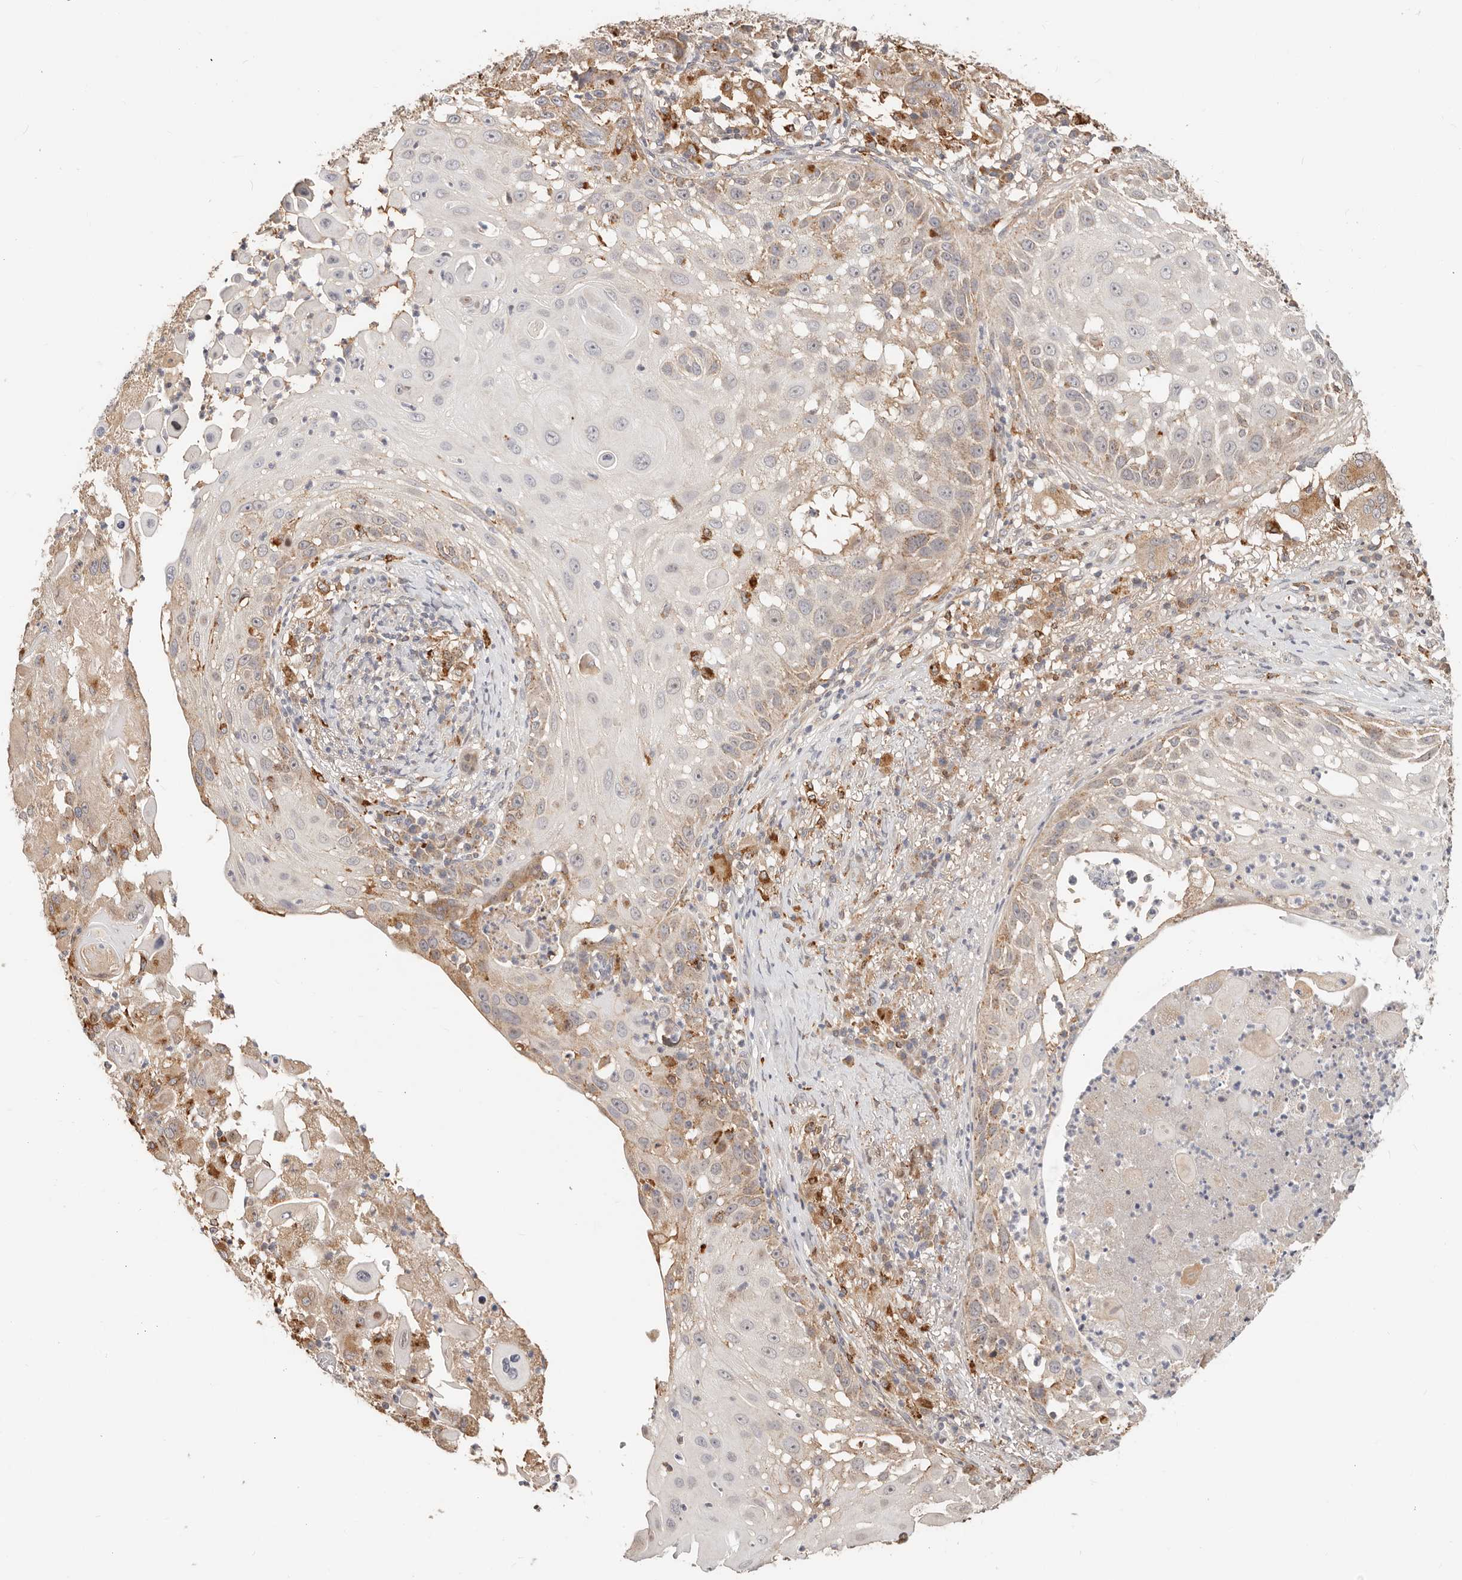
{"staining": {"intensity": "moderate", "quantity": "25%-75%", "location": "cytoplasmic/membranous"}, "tissue": "skin cancer", "cell_type": "Tumor cells", "image_type": "cancer", "snomed": [{"axis": "morphology", "description": "Squamous cell carcinoma, NOS"}, {"axis": "topography", "description": "Skin"}], "caption": "Immunohistochemical staining of human squamous cell carcinoma (skin) demonstrates moderate cytoplasmic/membranous protein expression in approximately 25%-75% of tumor cells.", "gene": "ZRANB1", "patient": {"sex": "female", "age": 44}}